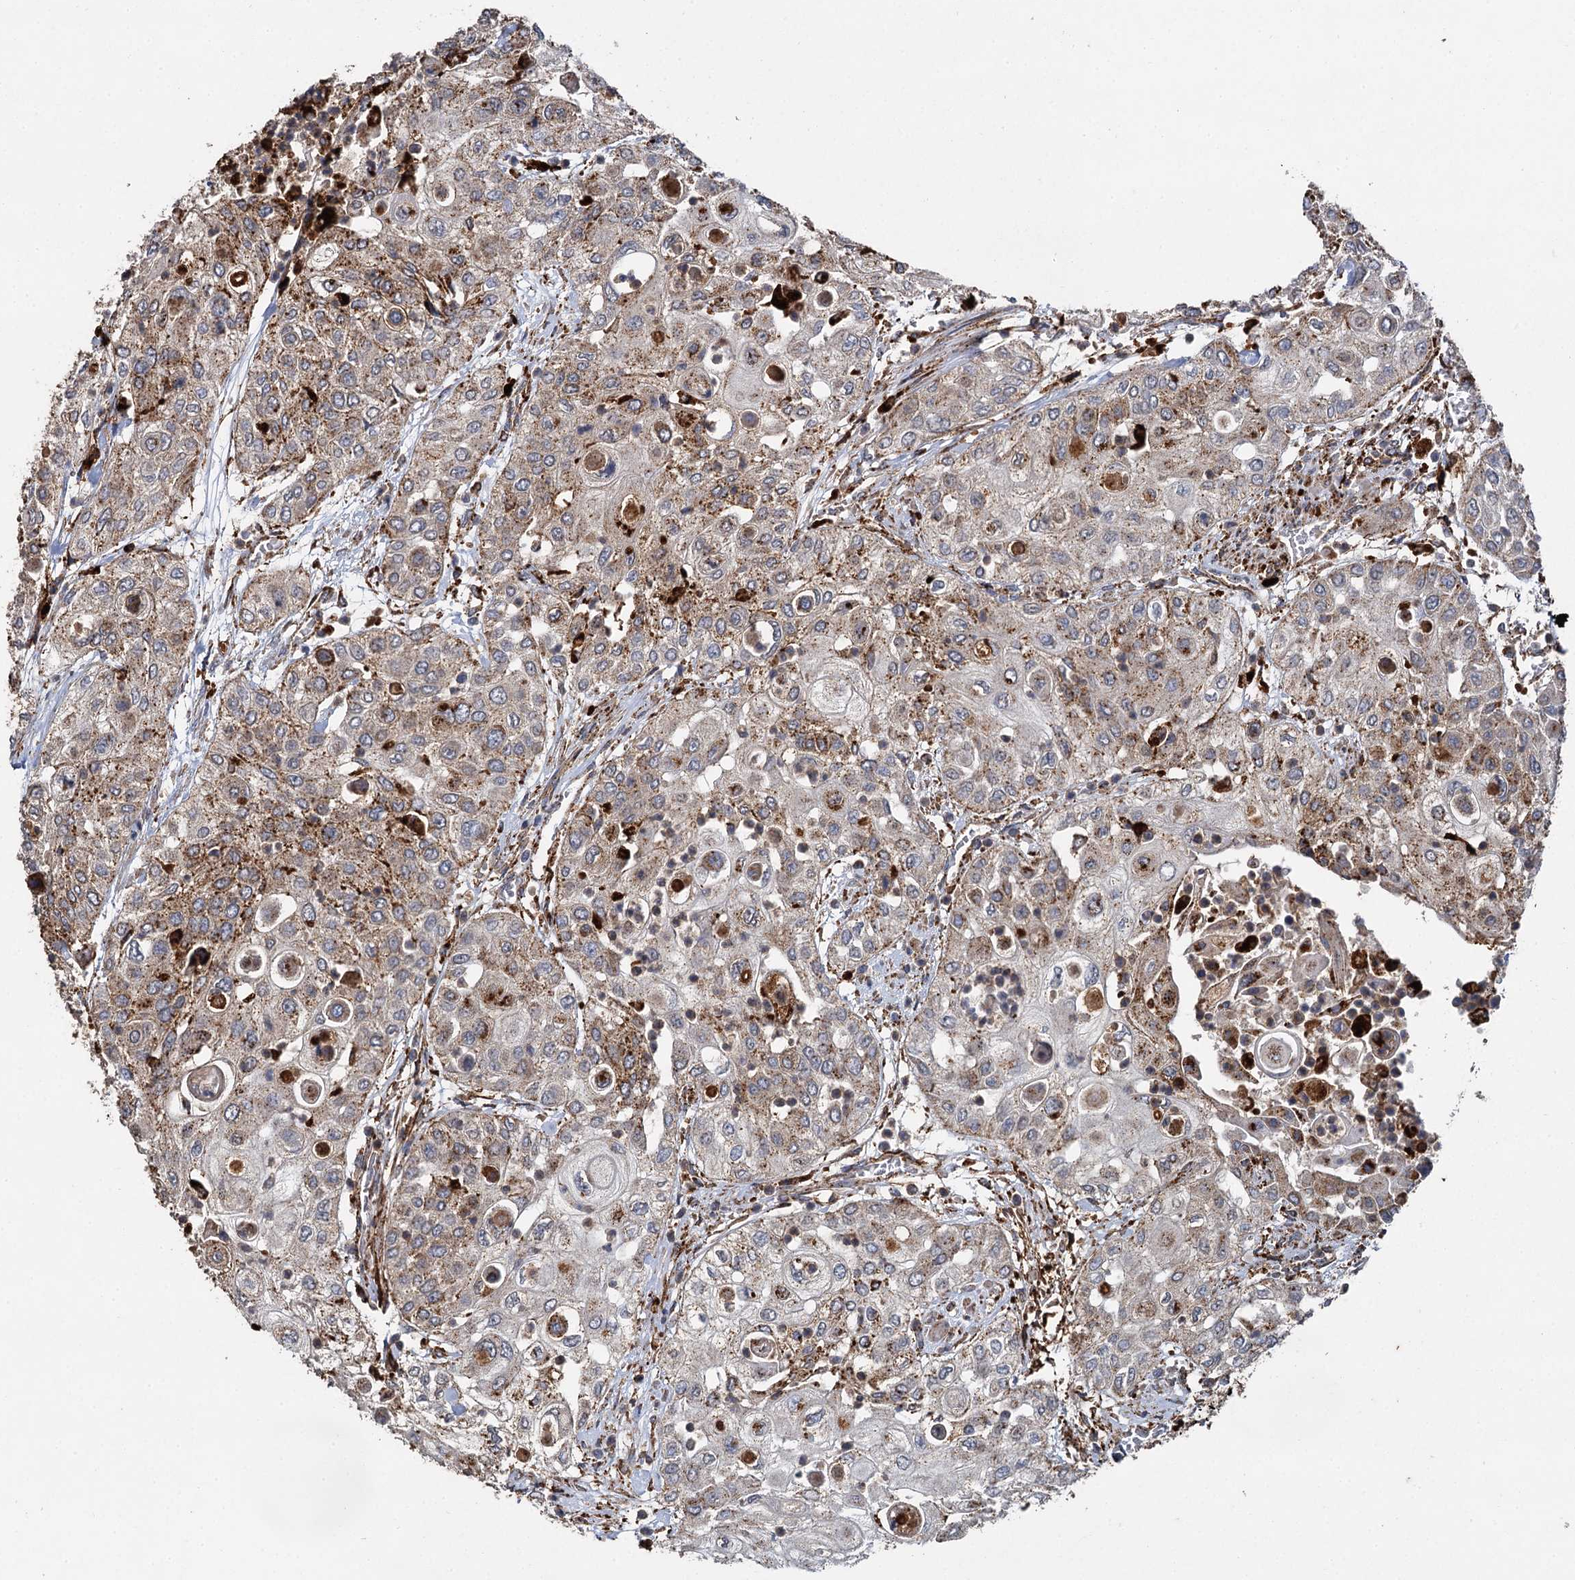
{"staining": {"intensity": "strong", "quantity": "25%-75%", "location": "cytoplasmic/membranous"}, "tissue": "urothelial cancer", "cell_type": "Tumor cells", "image_type": "cancer", "snomed": [{"axis": "morphology", "description": "Urothelial carcinoma, High grade"}, {"axis": "topography", "description": "Urinary bladder"}], "caption": "Immunohistochemical staining of human urothelial carcinoma (high-grade) shows high levels of strong cytoplasmic/membranous expression in about 25%-75% of tumor cells.", "gene": "GBA1", "patient": {"sex": "female", "age": 79}}